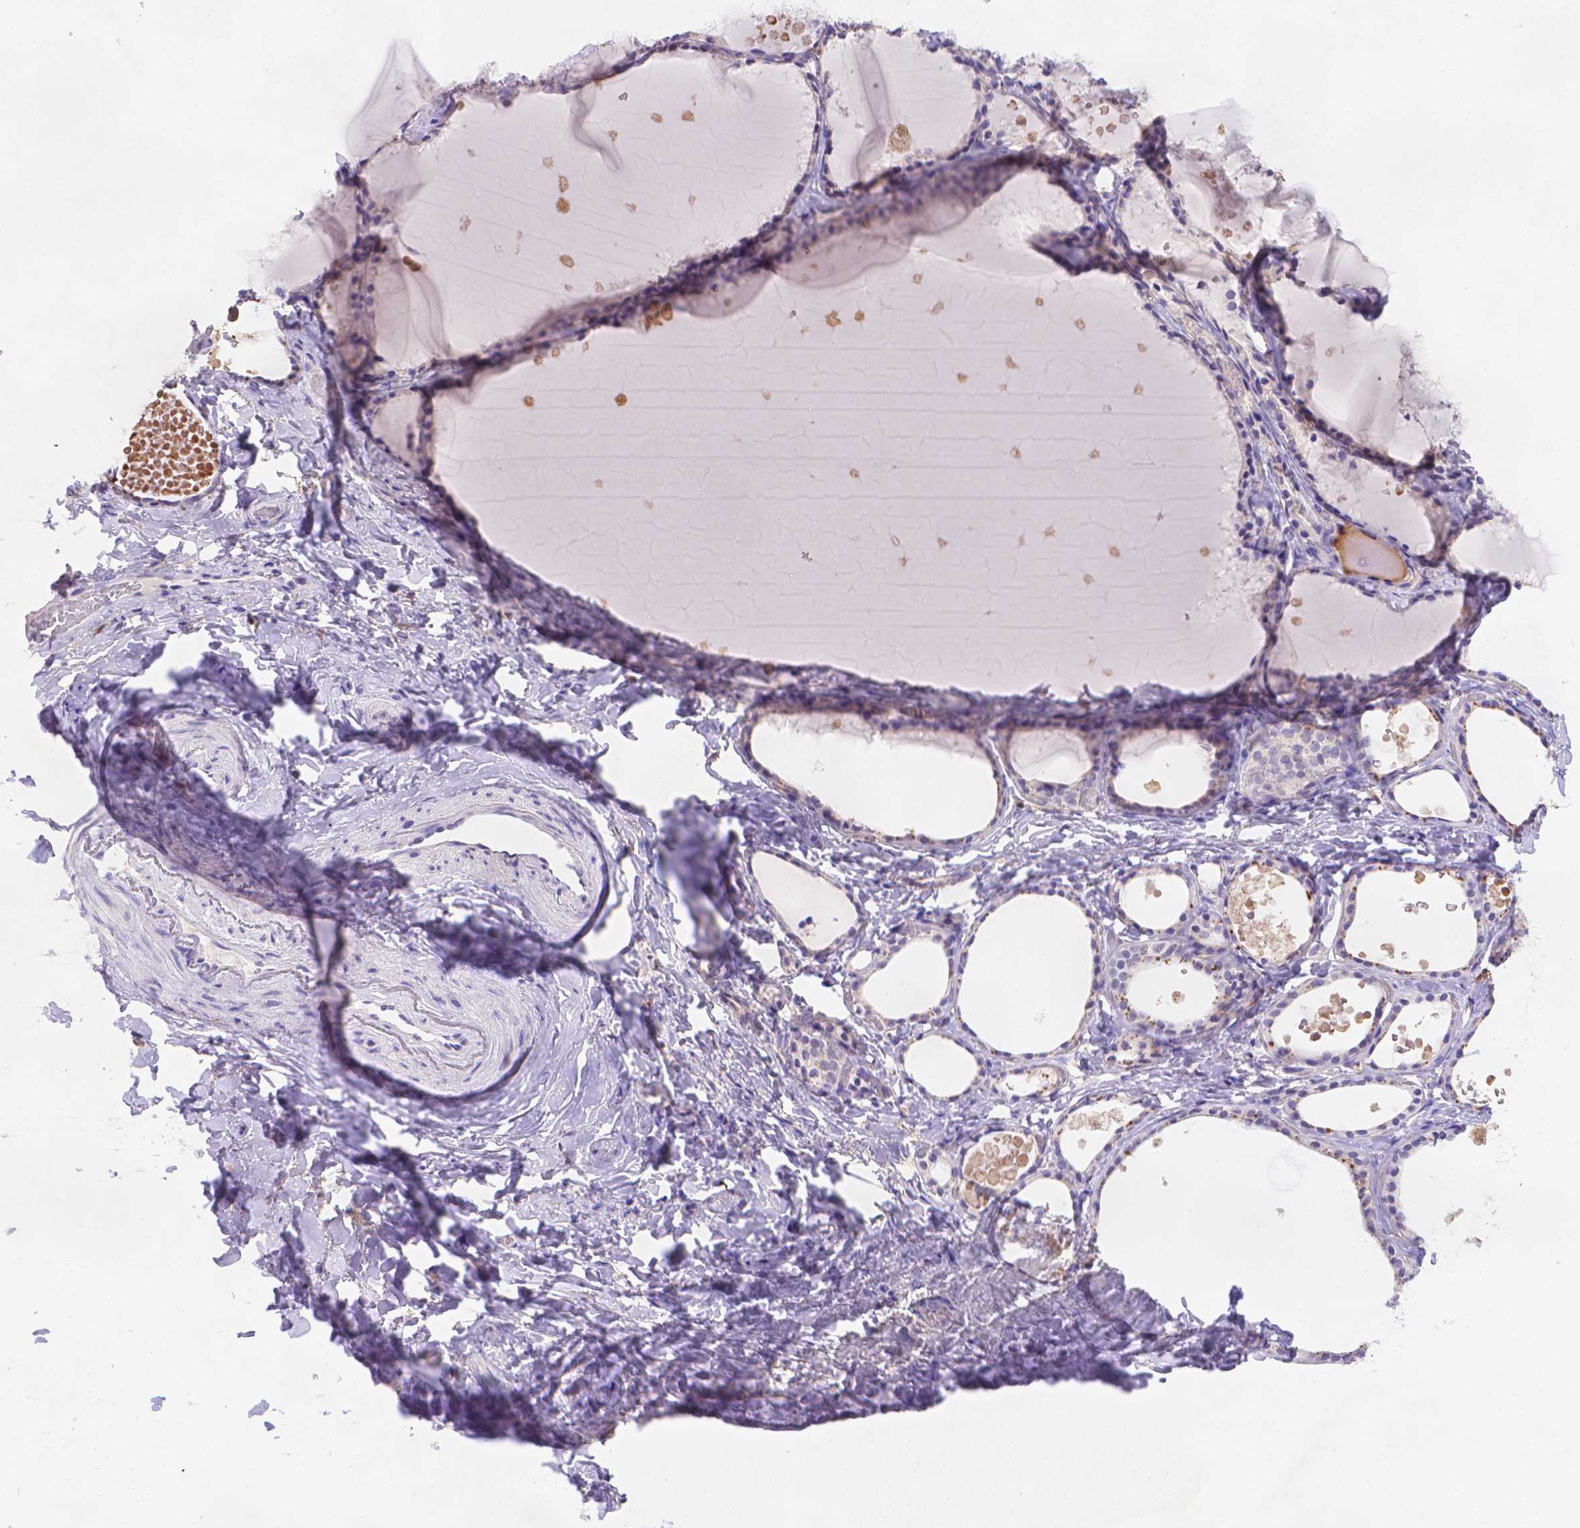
{"staining": {"intensity": "moderate", "quantity": "<25%", "location": "cytoplasmic/membranous"}, "tissue": "thyroid gland", "cell_type": "Glandular cells", "image_type": "normal", "snomed": [{"axis": "morphology", "description": "Normal tissue, NOS"}, {"axis": "topography", "description": "Thyroid gland"}], "caption": "DAB immunohistochemical staining of normal human thyroid gland shows moderate cytoplasmic/membranous protein expression in approximately <25% of glandular cells. (DAB (3,3'-diaminobenzidine) IHC, brown staining for protein, blue staining for nuclei).", "gene": "FGD2", "patient": {"sex": "female", "age": 56}}